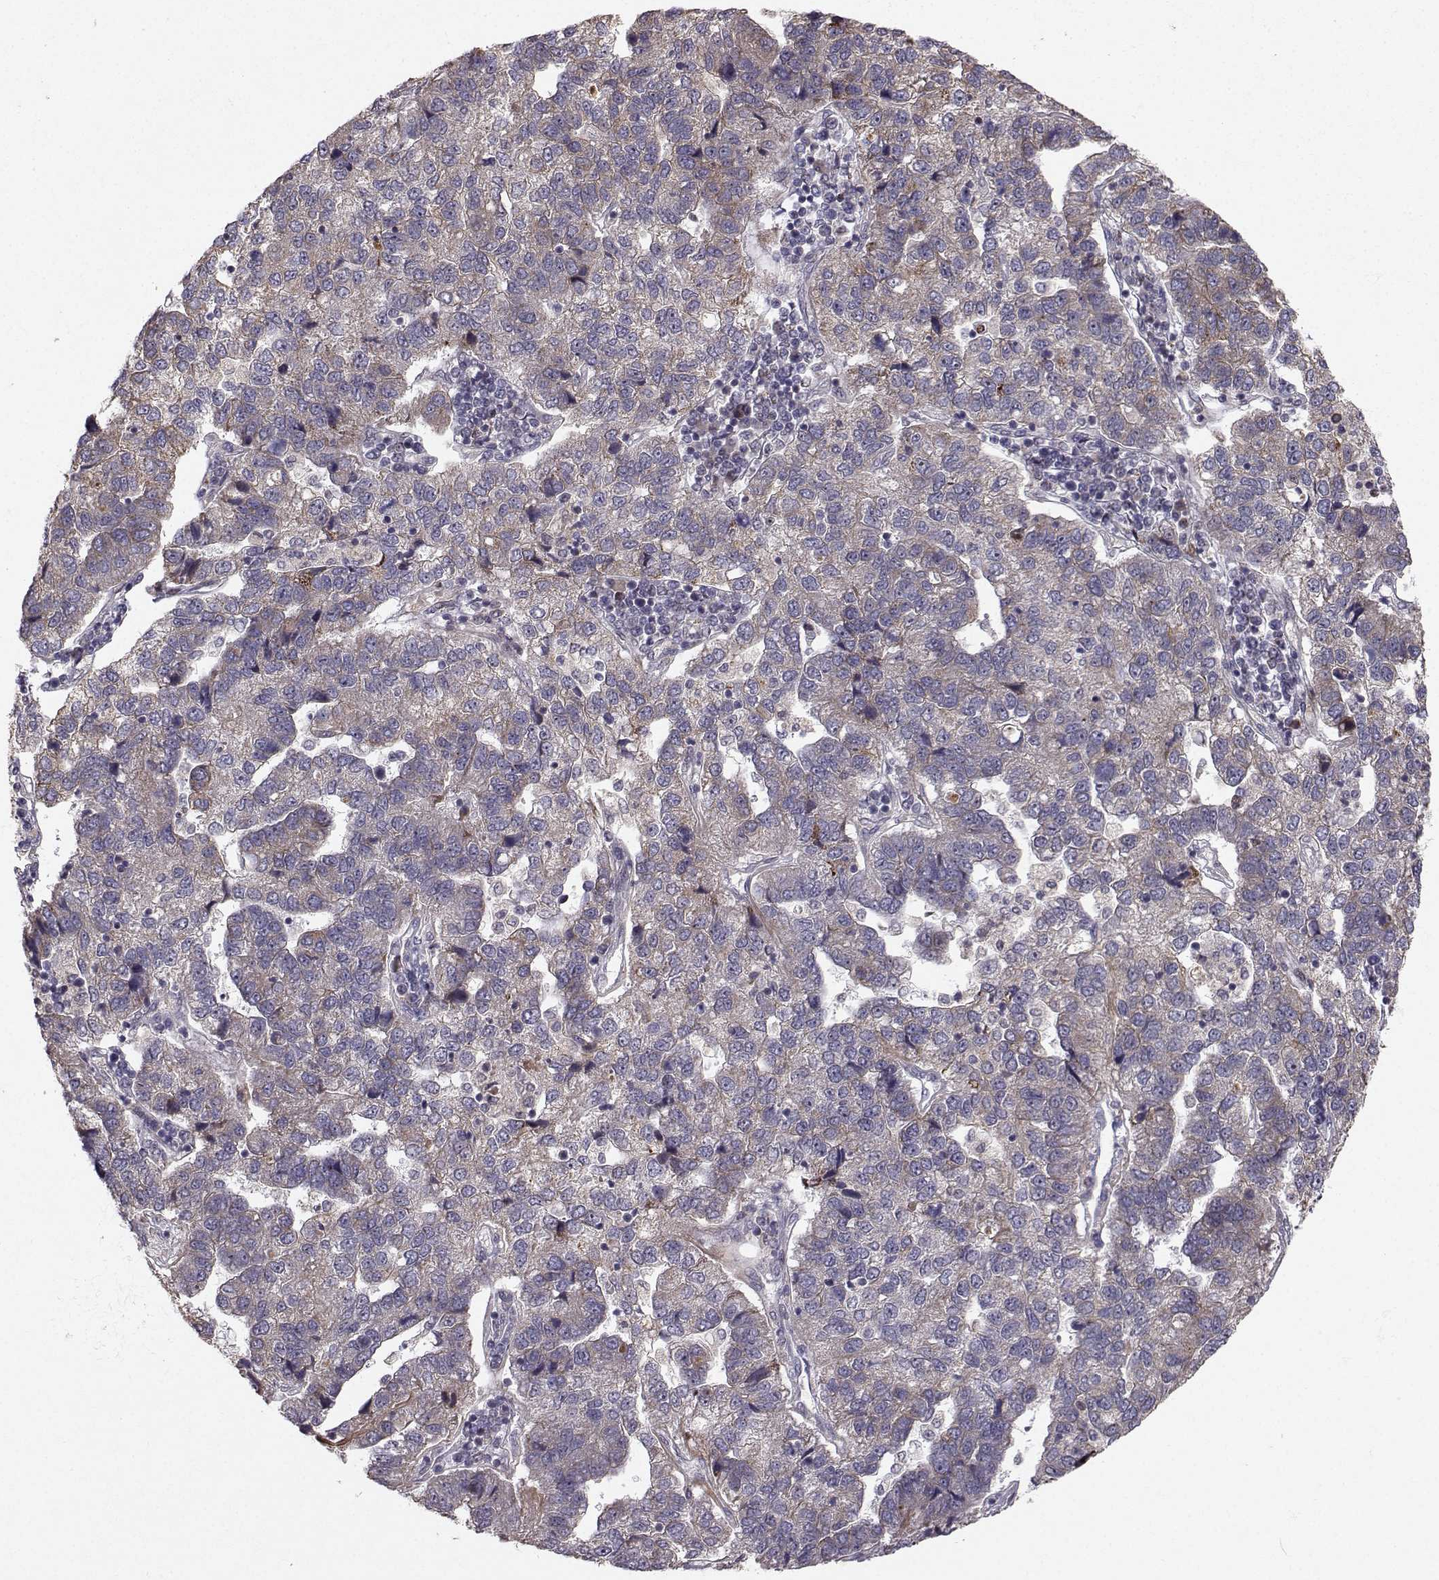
{"staining": {"intensity": "weak", "quantity": "25%-75%", "location": "cytoplasmic/membranous"}, "tissue": "pancreatic cancer", "cell_type": "Tumor cells", "image_type": "cancer", "snomed": [{"axis": "morphology", "description": "Adenocarcinoma, NOS"}, {"axis": "topography", "description": "Pancreas"}], "caption": "This photomicrograph displays IHC staining of human pancreatic adenocarcinoma, with low weak cytoplasmic/membranous expression in approximately 25%-75% of tumor cells.", "gene": "APC", "patient": {"sex": "female", "age": 61}}